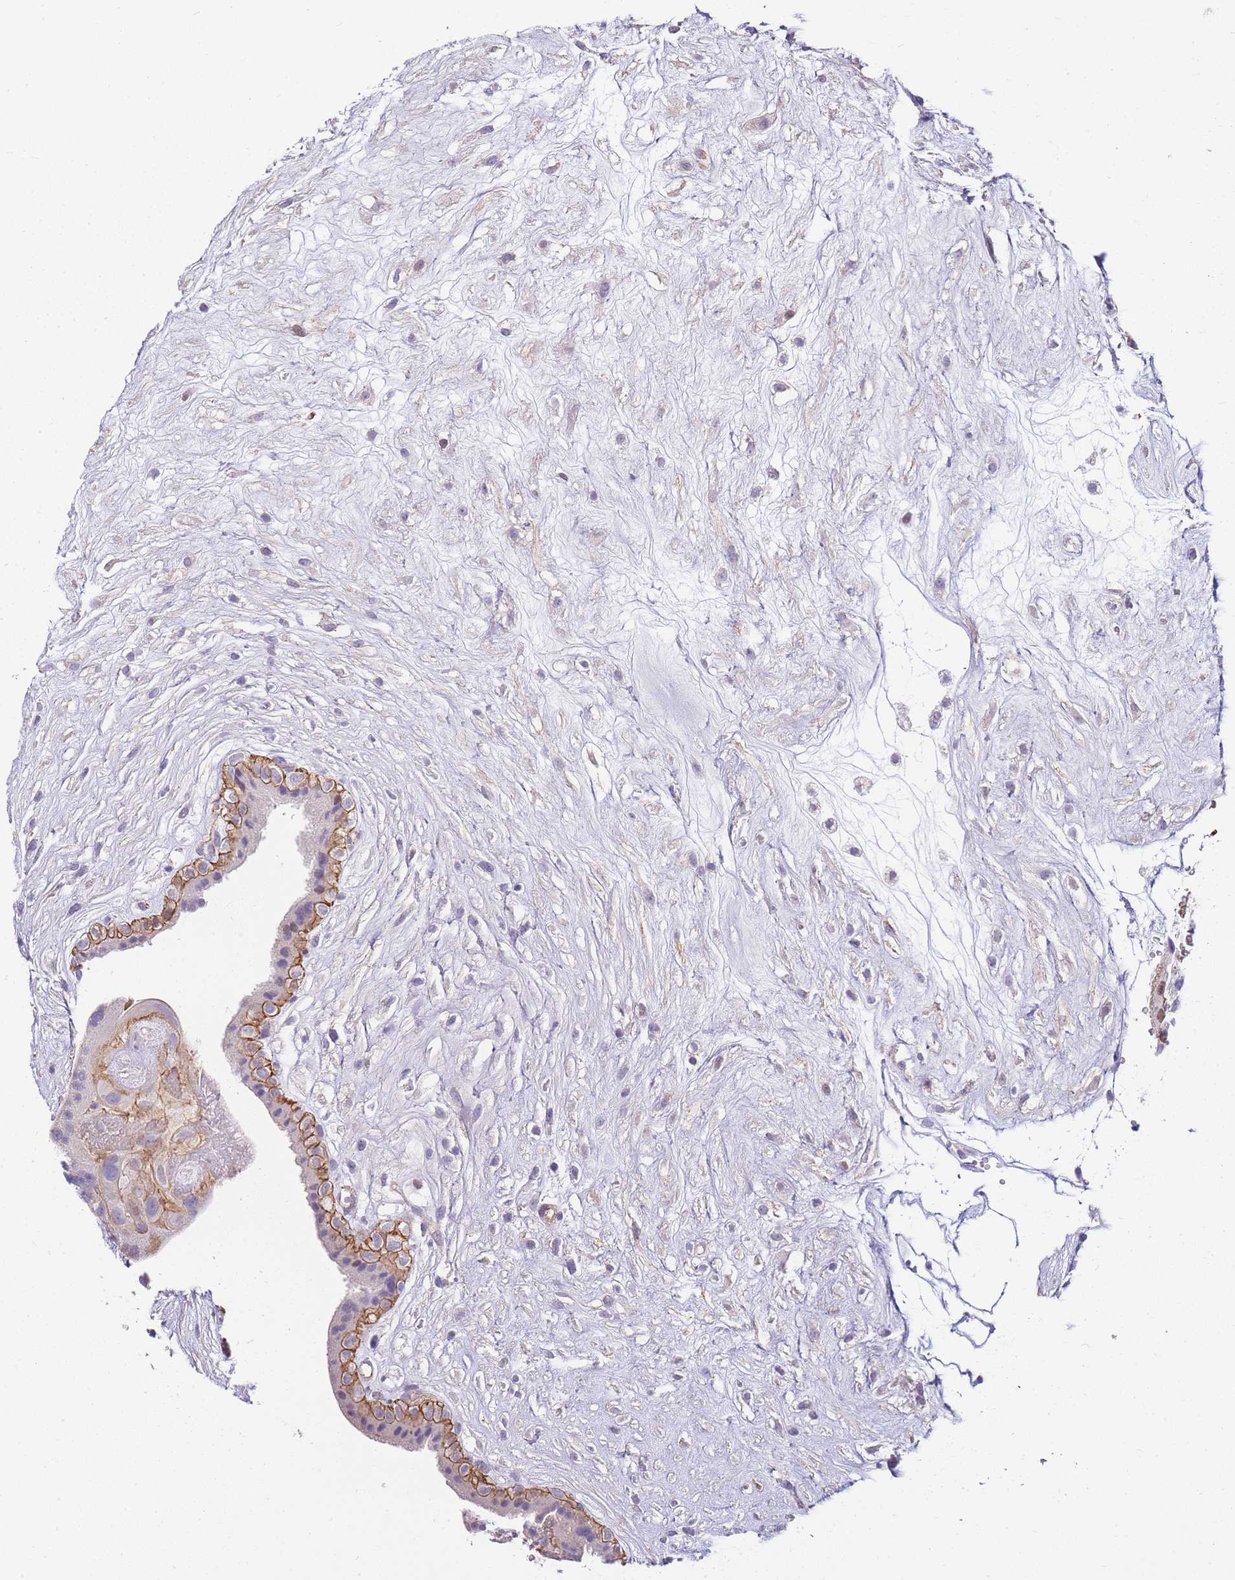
{"staining": {"intensity": "negative", "quantity": "none", "location": "none"}, "tissue": "placenta", "cell_type": "Decidual cells", "image_type": "normal", "snomed": [{"axis": "morphology", "description": "Normal tissue, NOS"}, {"axis": "topography", "description": "Placenta"}], "caption": "This histopathology image is of normal placenta stained with IHC to label a protein in brown with the nuclei are counter-stained blue. There is no positivity in decidual cells.", "gene": "CLBA1", "patient": {"sex": "female", "age": 18}}